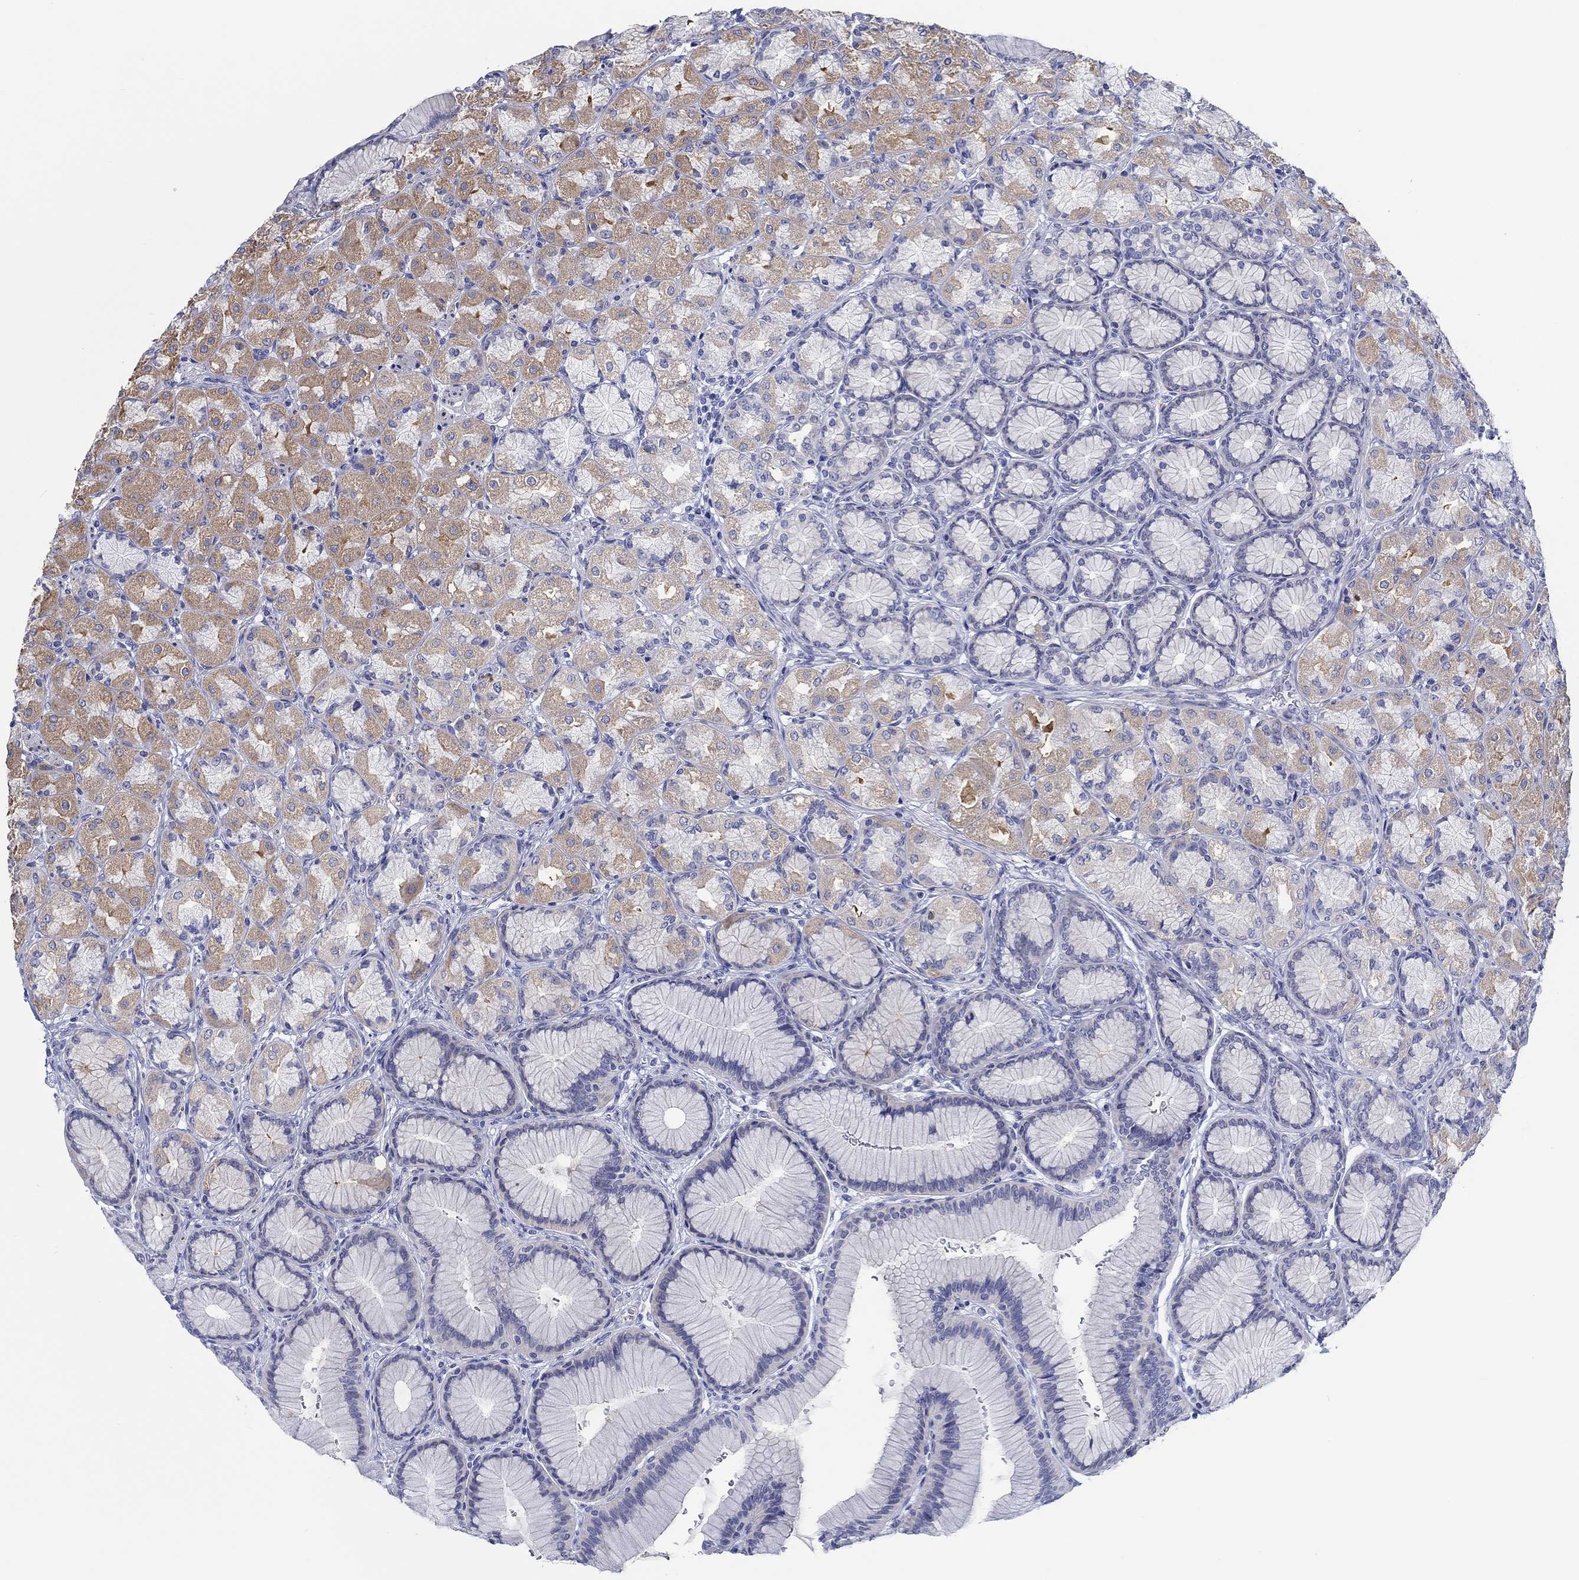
{"staining": {"intensity": "moderate", "quantity": "25%-75%", "location": "cytoplasmic/membranous"}, "tissue": "stomach", "cell_type": "Glandular cells", "image_type": "normal", "snomed": [{"axis": "morphology", "description": "Normal tissue, NOS"}, {"axis": "morphology", "description": "Adenocarcinoma, NOS"}, {"axis": "morphology", "description": "Adenocarcinoma, High grade"}, {"axis": "topography", "description": "Stomach, upper"}, {"axis": "topography", "description": "Stomach"}], "caption": "Normal stomach exhibits moderate cytoplasmic/membranous positivity in about 25%-75% of glandular cells.", "gene": "H1", "patient": {"sex": "female", "age": 65}}